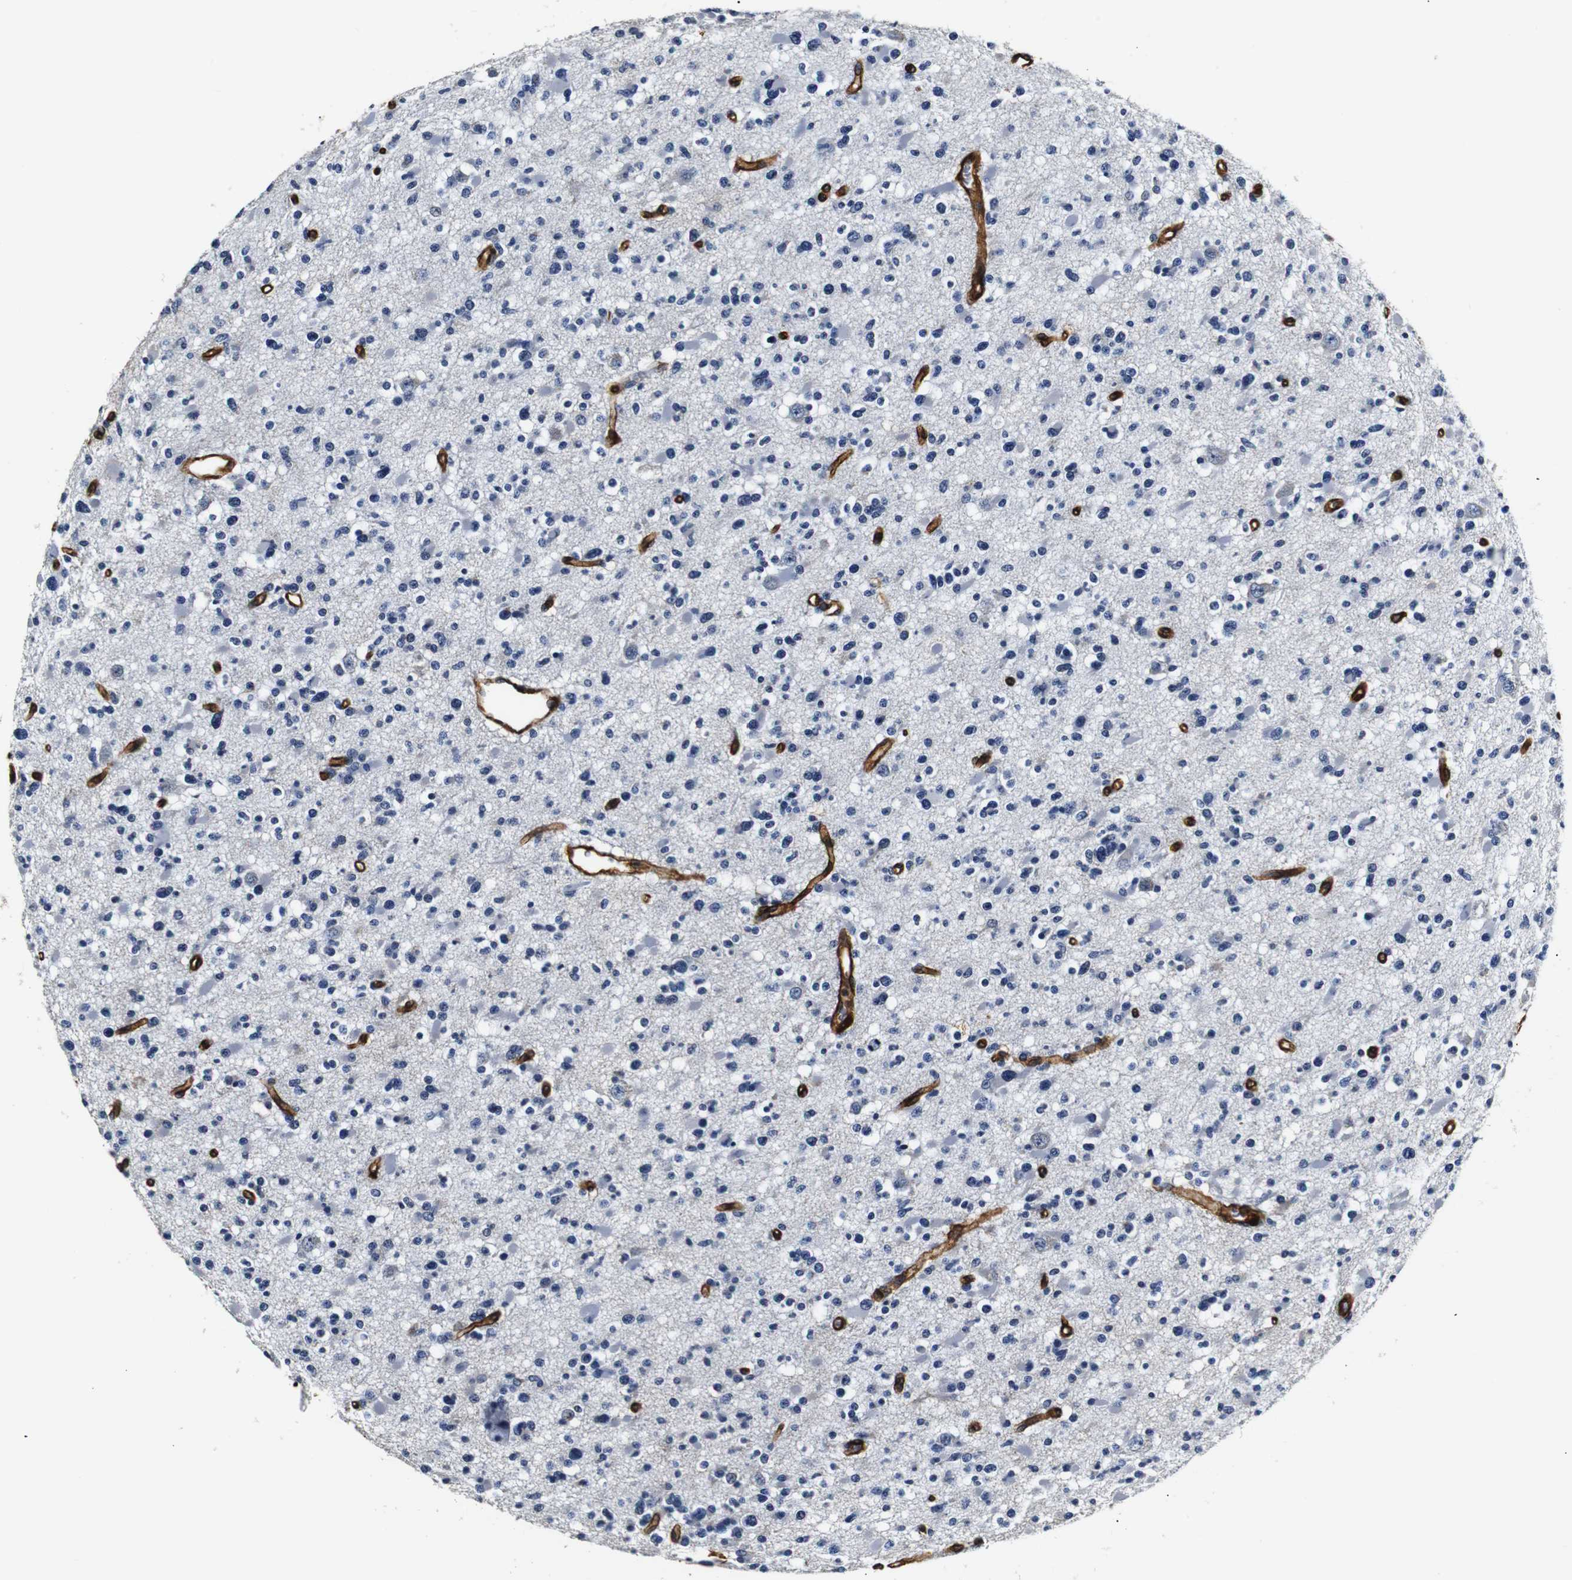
{"staining": {"intensity": "negative", "quantity": "none", "location": "none"}, "tissue": "glioma", "cell_type": "Tumor cells", "image_type": "cancer", "snomed": [{"axis": "morphology", "description": "Glioma, malignant, Low grade"}, {"axis": "topography", "description": "Brain"}], "caption": "There is no significant staining in tumor cells of glioma.", "gene": "CAV2", "patient": {"sex": "female", "age": 22}}